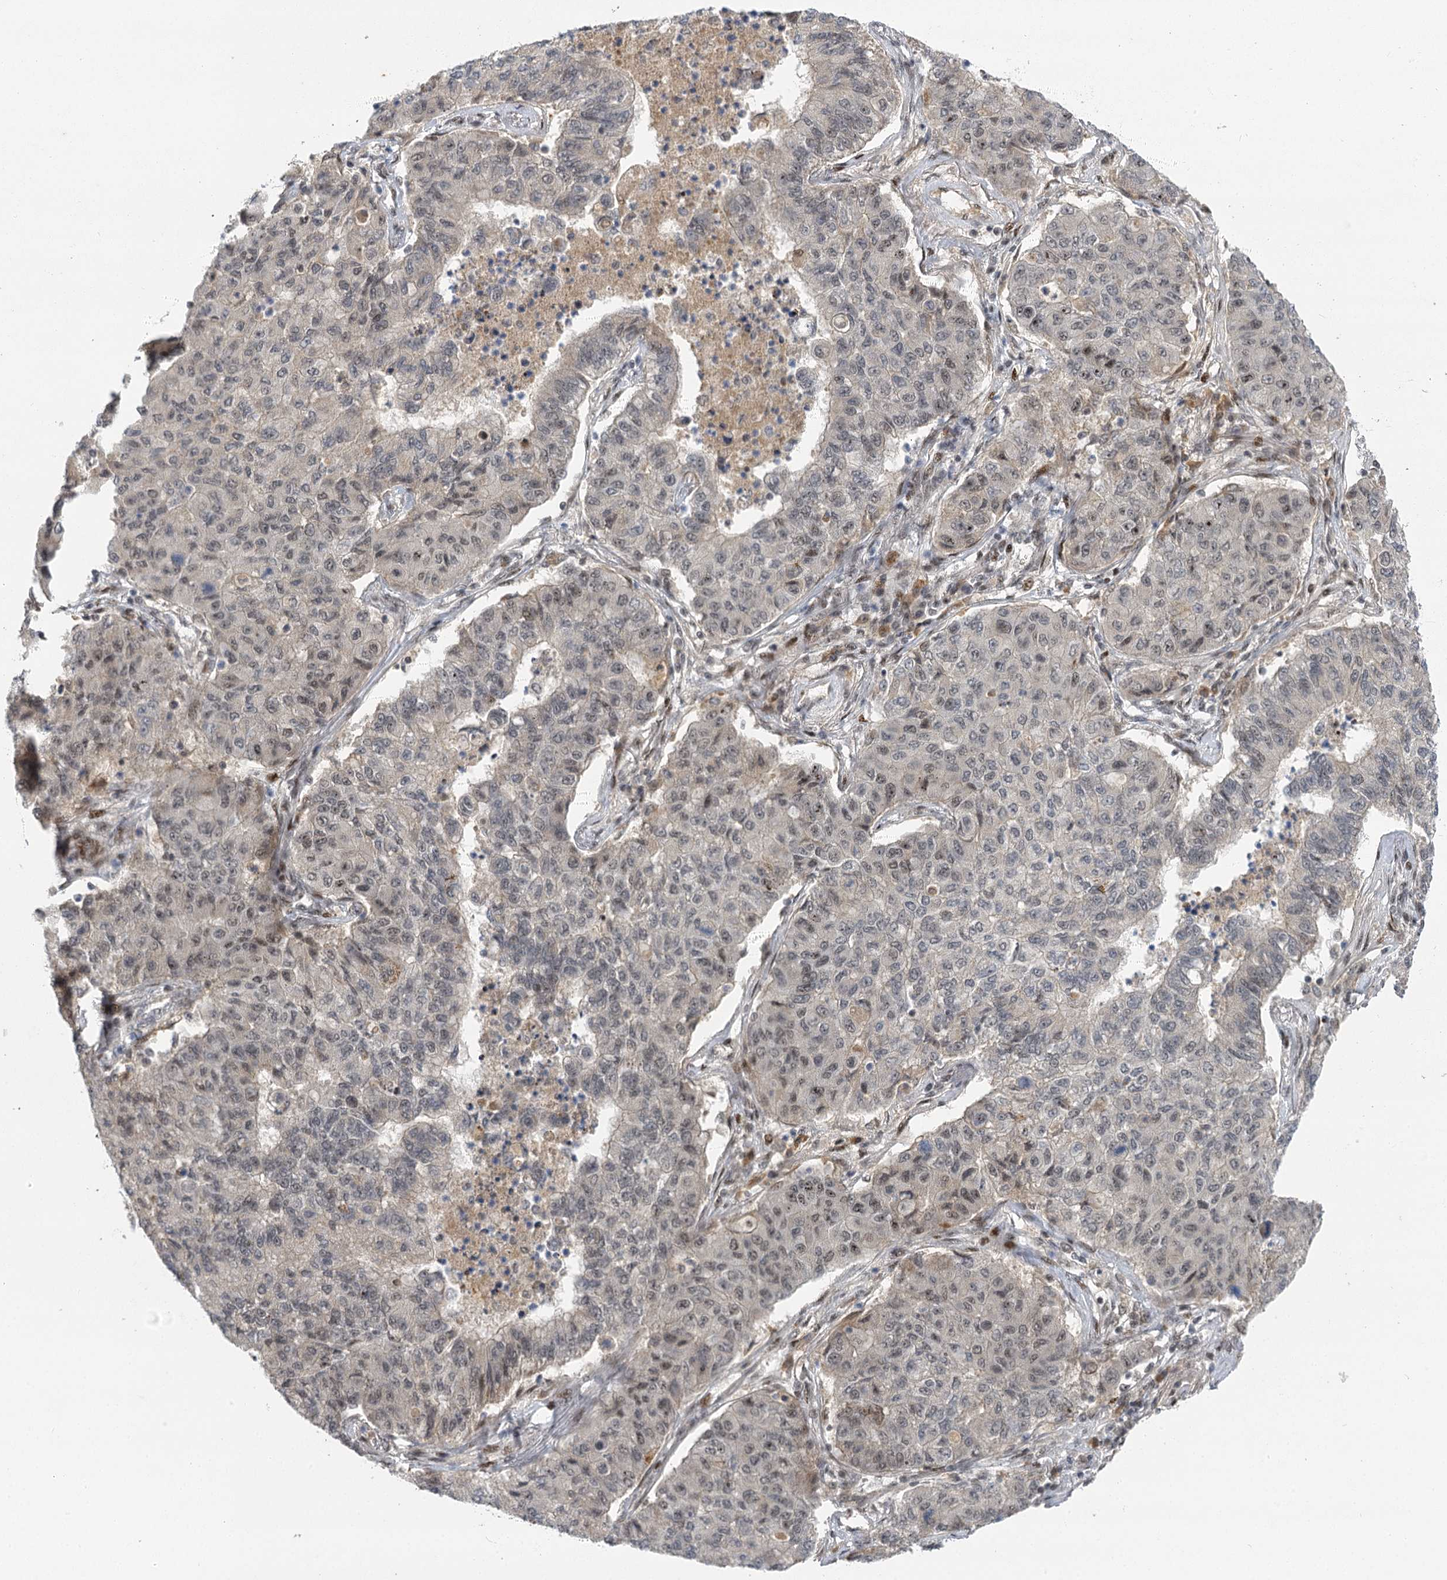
{"staining": {"intensity": "weak", "quantity": "<25%", "location": "nuclear"}, "tissue": "lung cancer", "cell_type": "Tumor cells", "image_type": "cancer", "snomed": [{"axis": "morphology", "description": "Squamous cell carcinoma, NOS"}, {"axis": "topography", "description": "Lung"}], "caption": "Immunohistochemistry (IHC) histopathology image of neoplastic tissue: squamous cell carcinoma (lung) stained with DAB reveals no significant protein expression in tumor cells. (DAB (3,3'-diaminobenzidine) immunohistochemistry with hematoxylin counter stain).", "gene": "IL11RA", "patient": {"sex": "male", "age": 74}}